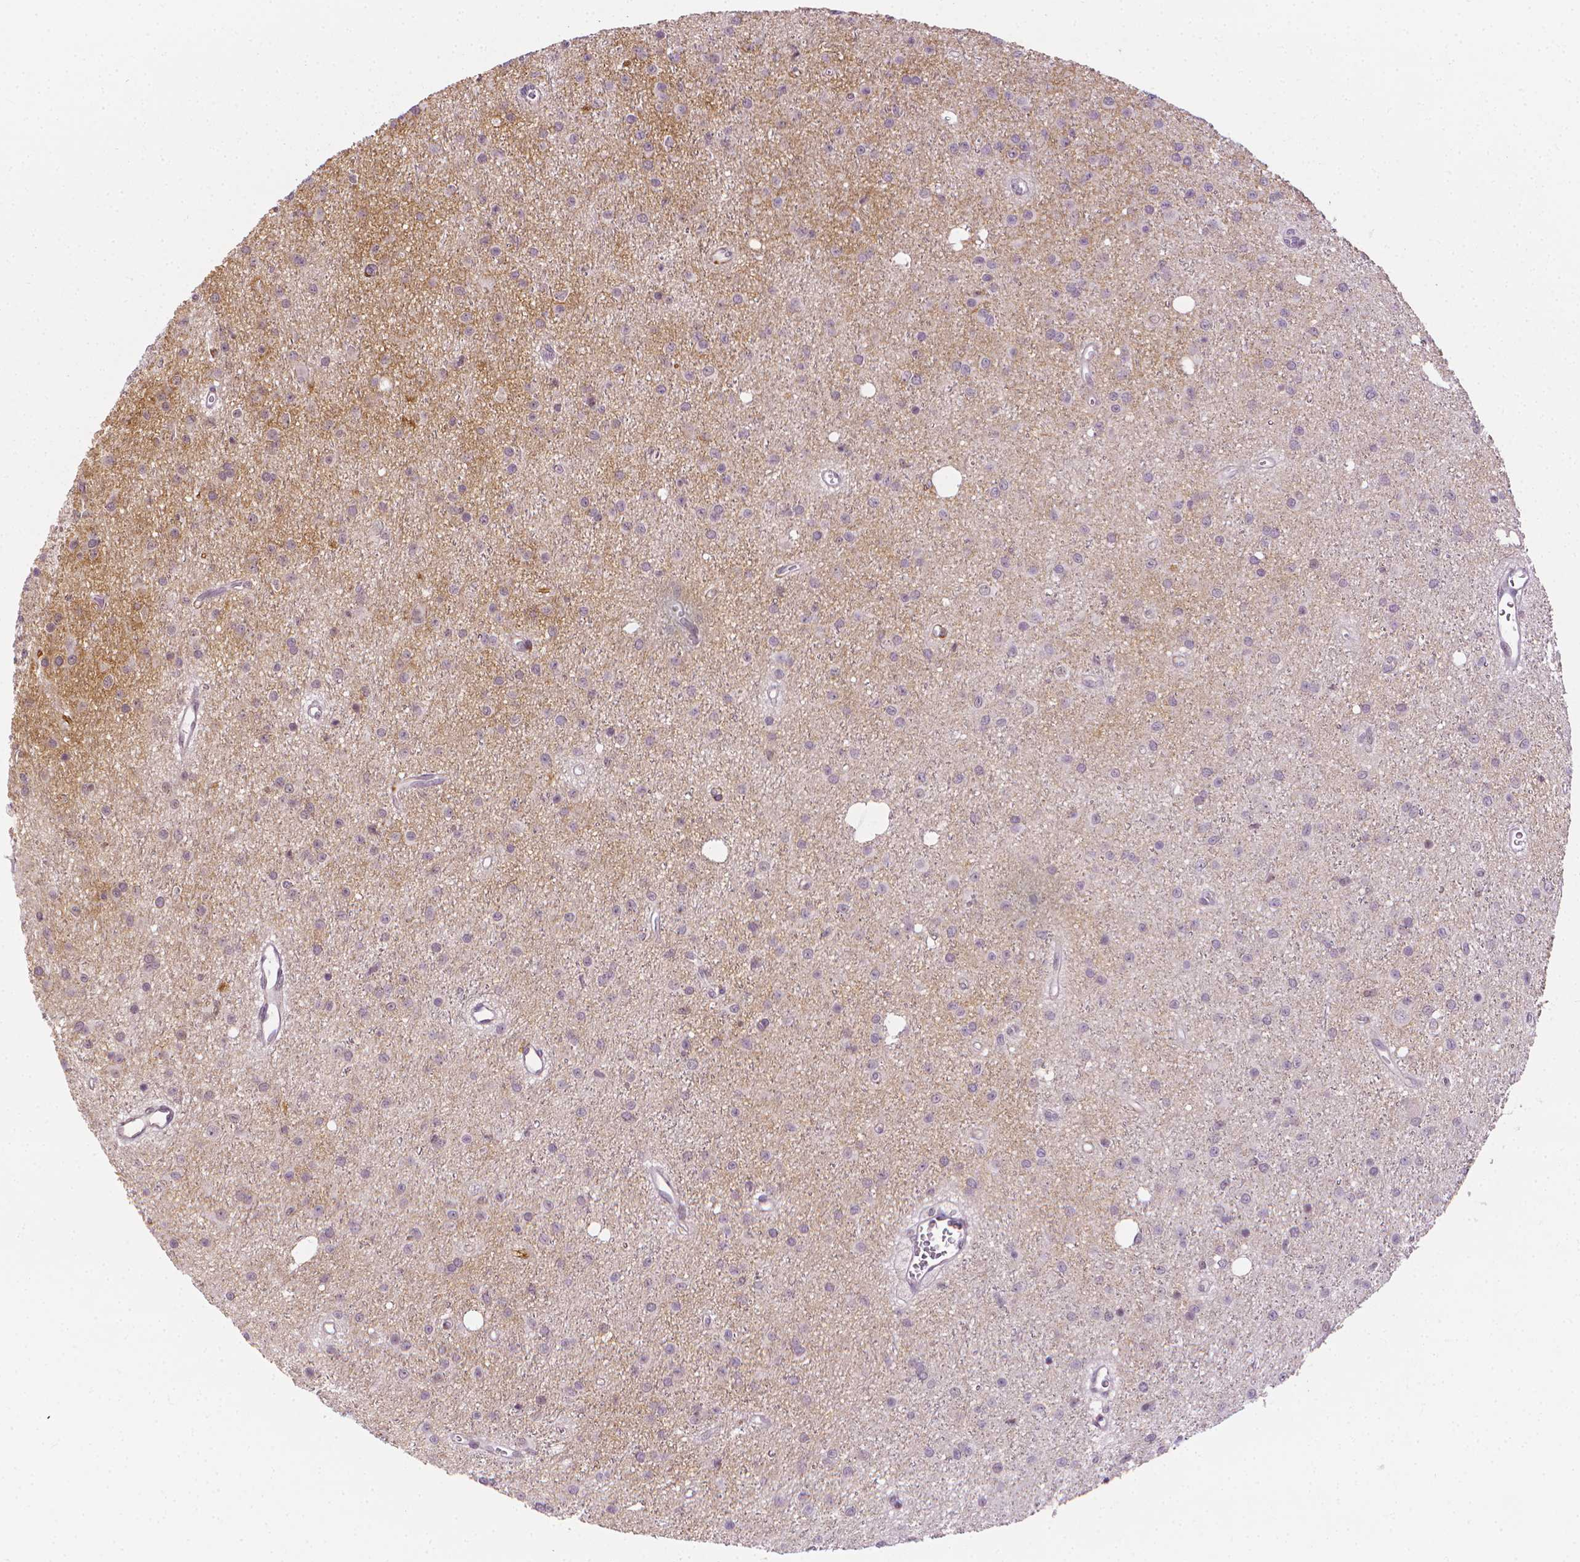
{"staining": {"intensity": "negative", "quantity": "none", "location": "none"}, "tissue": "glioma", "cell_type": "Tumor cells", "image_type": "cancer", "snomed": [{"axis": "morphology", "description": "Glioma, malignant, Low grade"}, {"axis": "topography", "description": "Brain"}], "caption": "Immunohistochemistry (IHC) photomicrograph of neoplastic tissue: malignant glioma (low-grade) stained with DAB exhibits no significant protein staining in tumor cells. (DAB (3,3'-diaminobenzidine) immunohistochemistry (IHC) visualized using brightfield microscopy, high magnification).", "gene": "NCAN", "patient": {"sex": "male", "age": 27}}